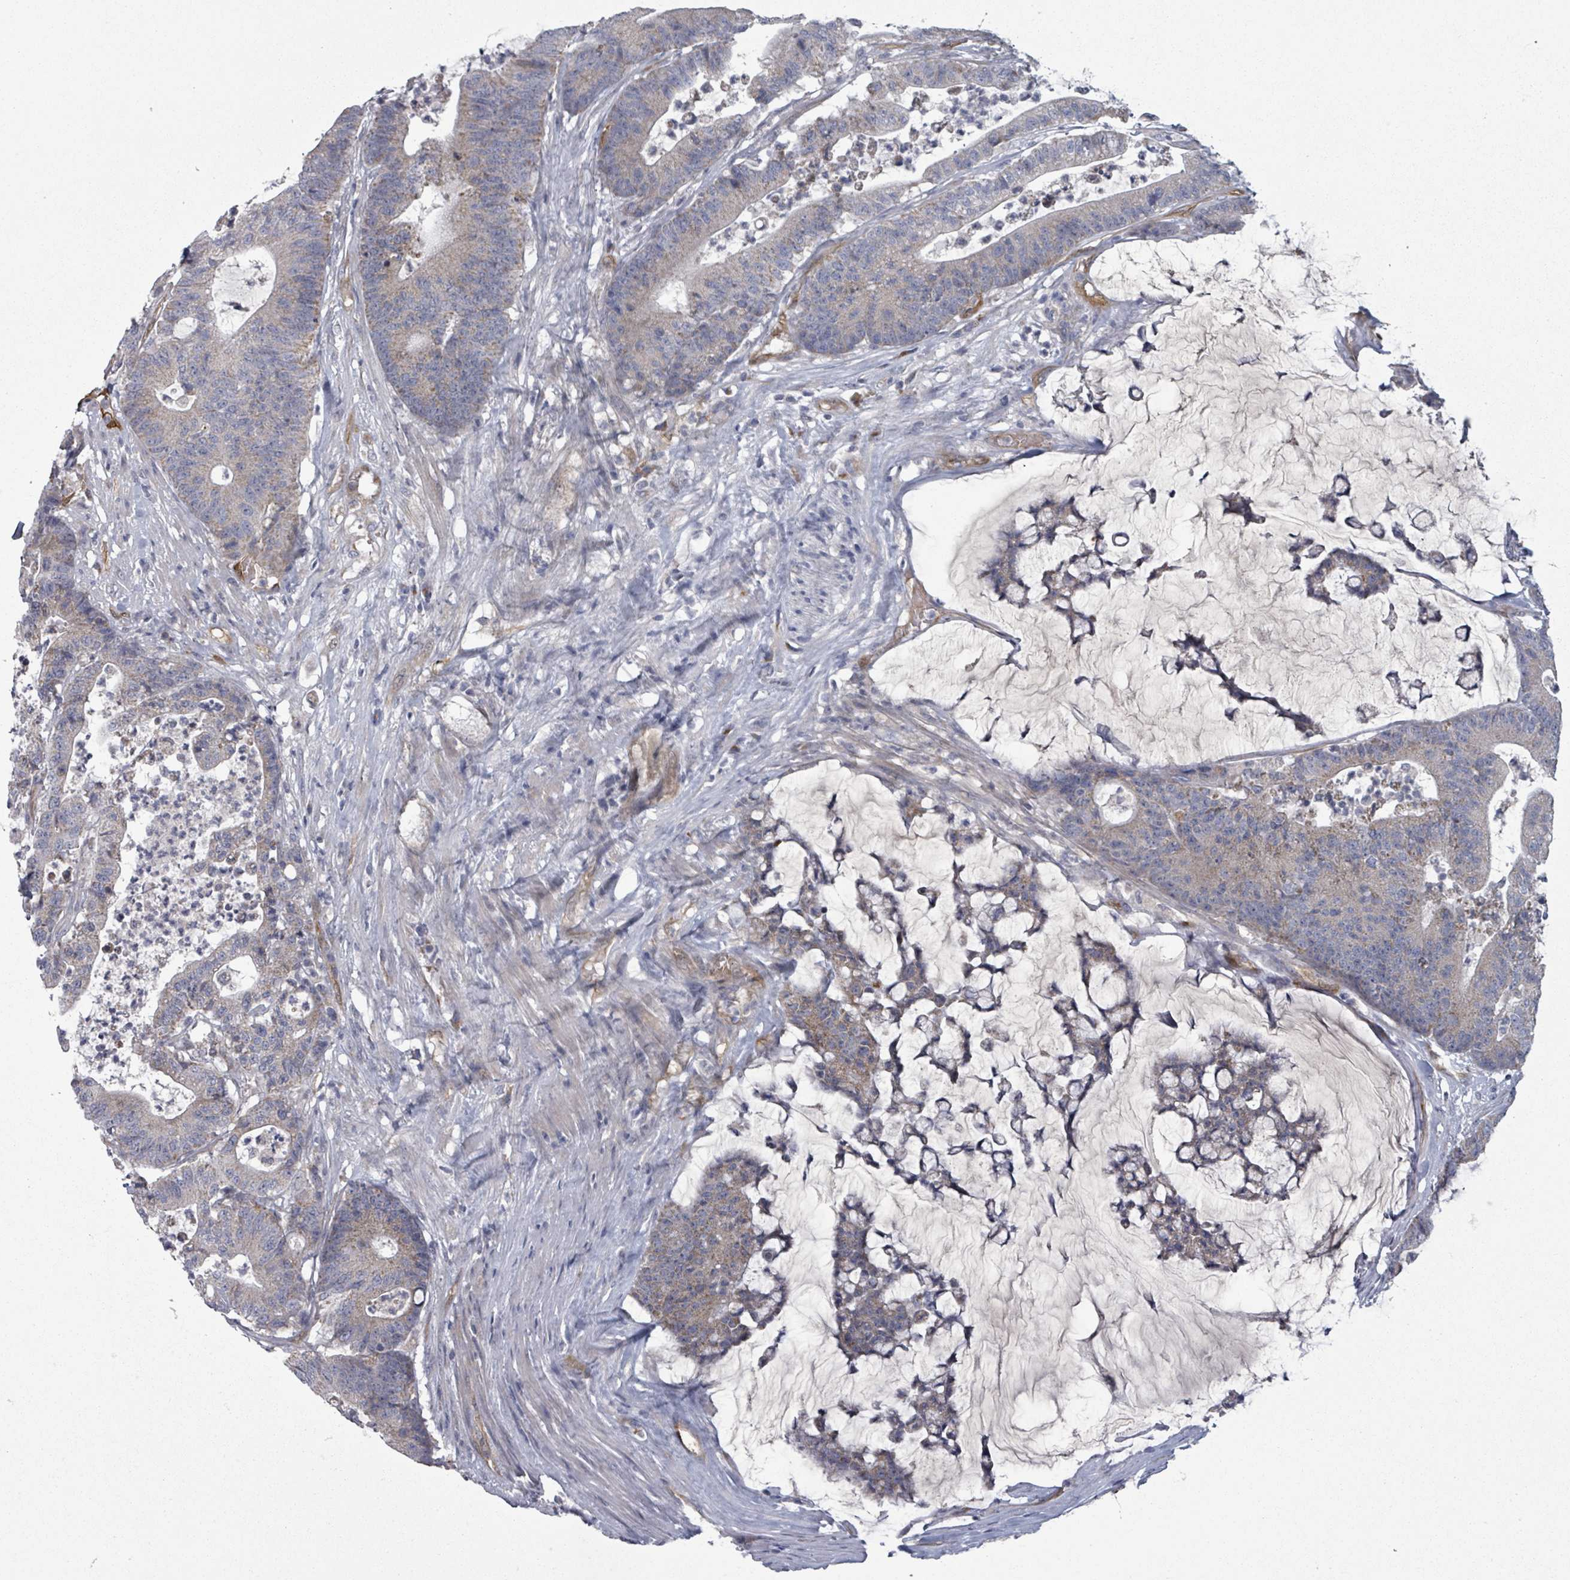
{"staining": {"intensity": "weak", "quantity": "25%-75%", "location": "cytoplasmic/membranous"}, "tissue": "colorectal cancer", "cell_type": "Tumor cells", "image_type": "cancer", "snomed": [{"axis": "morphology", "description": "Adenocarcinoma, NOS"}, {"axis": "topography", "description": "Colon"}], "caption": "Protein staining of adenocarcinoma (colorectal) tissue reveals weak cytoplasmic/membranous staining in approximately 25%-75% of tumor cells.", "gene": "FKBP1A", "patient": {"sex": "female", "age": 84}}